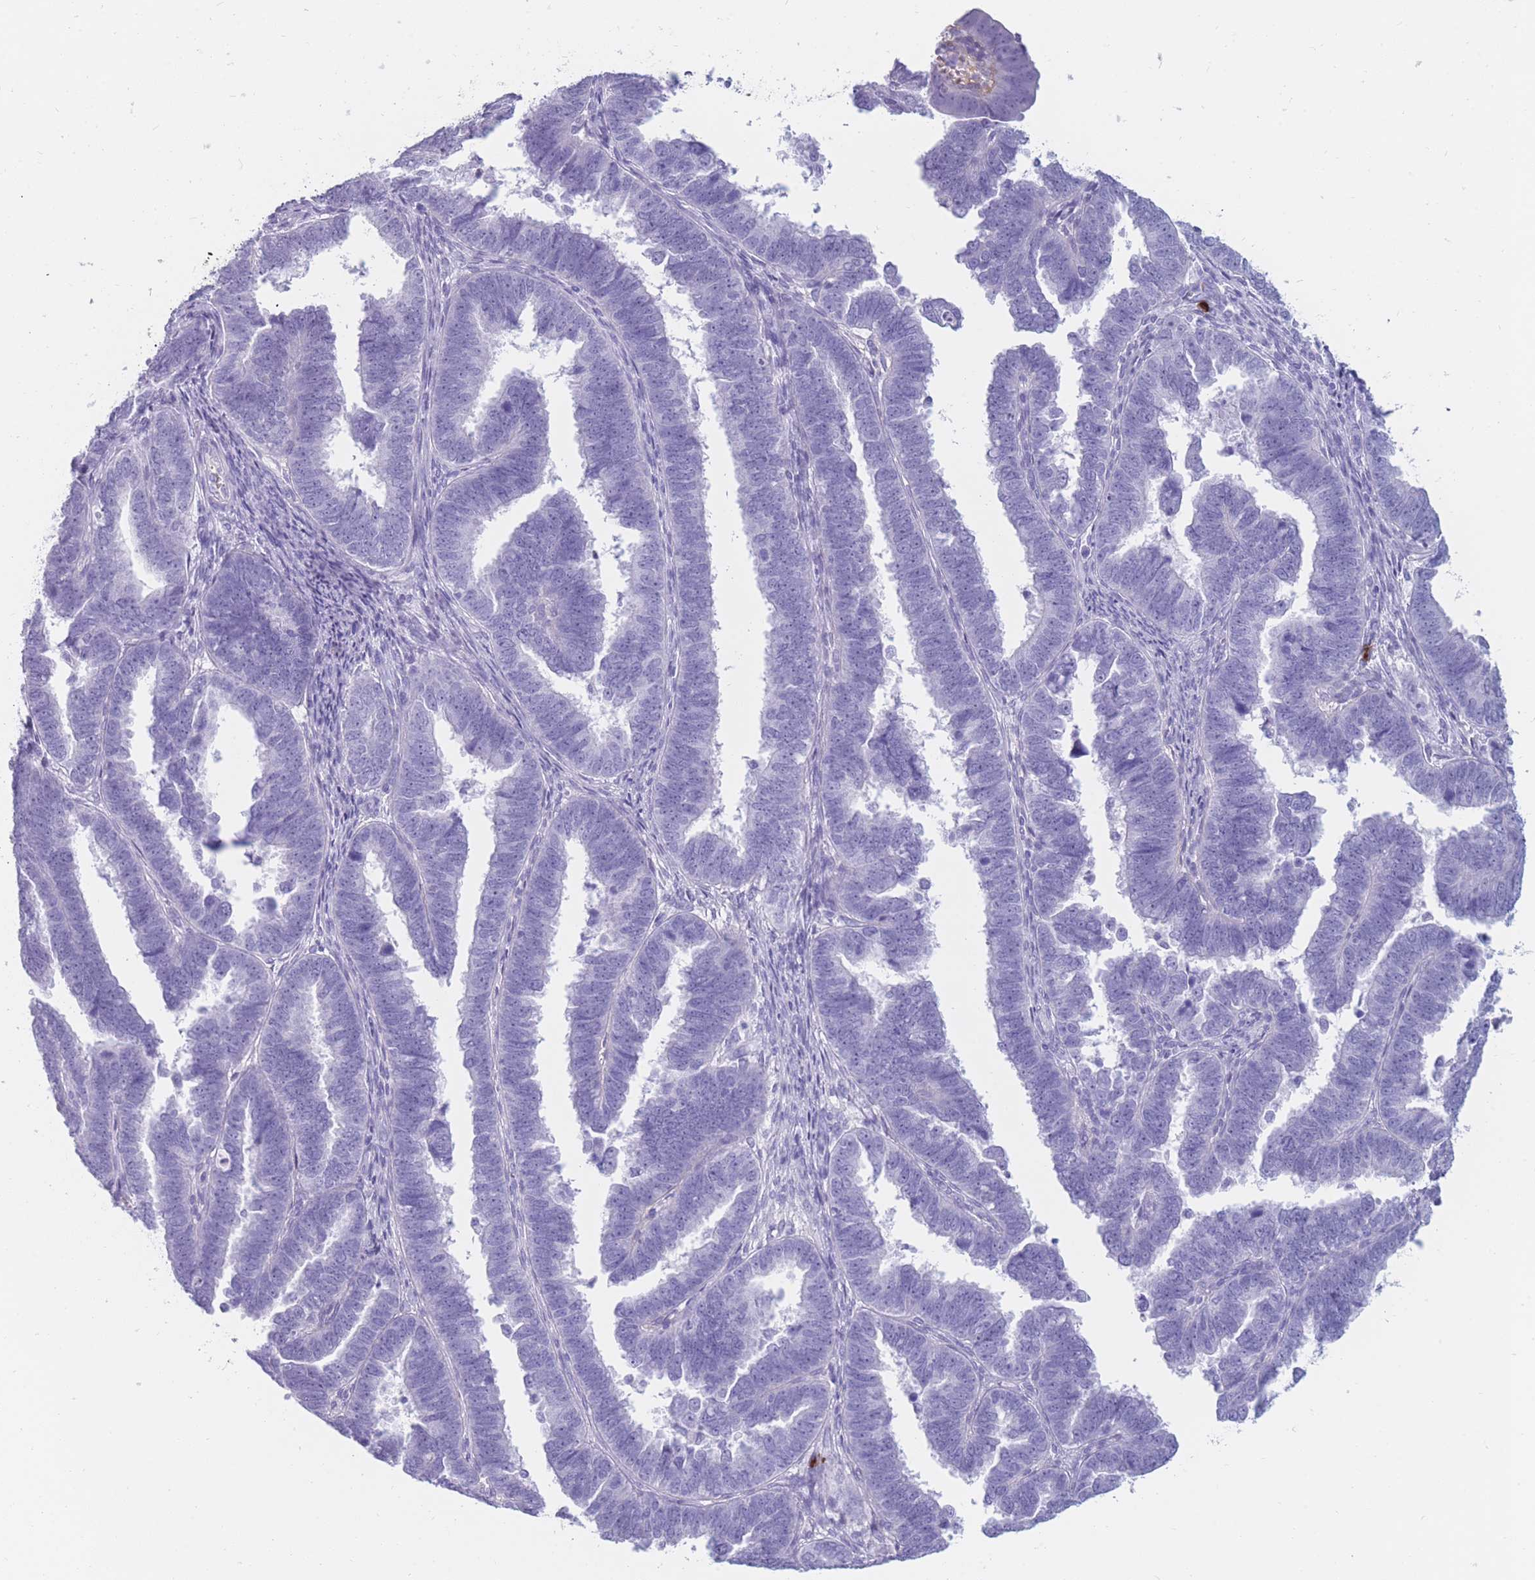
{"staining": {"intensity": "negative", "quantity": "none", "location": "none"}, "tissue": "endometrial cancer", "cell_type": "Tumor cells", "image_type": "cancer", "snomed": [{"axis": "morphology", "description": "Adenocarcinoma, NOS"}, {"axis": "topography", "description": "Endometrium"}], "caption": "The photomicrograph displays no significant staining in tumor cells of endometrial adenocarcinoma.", "gene": "TNFSF11", "patient": {"sex": "female", "age": 75}}